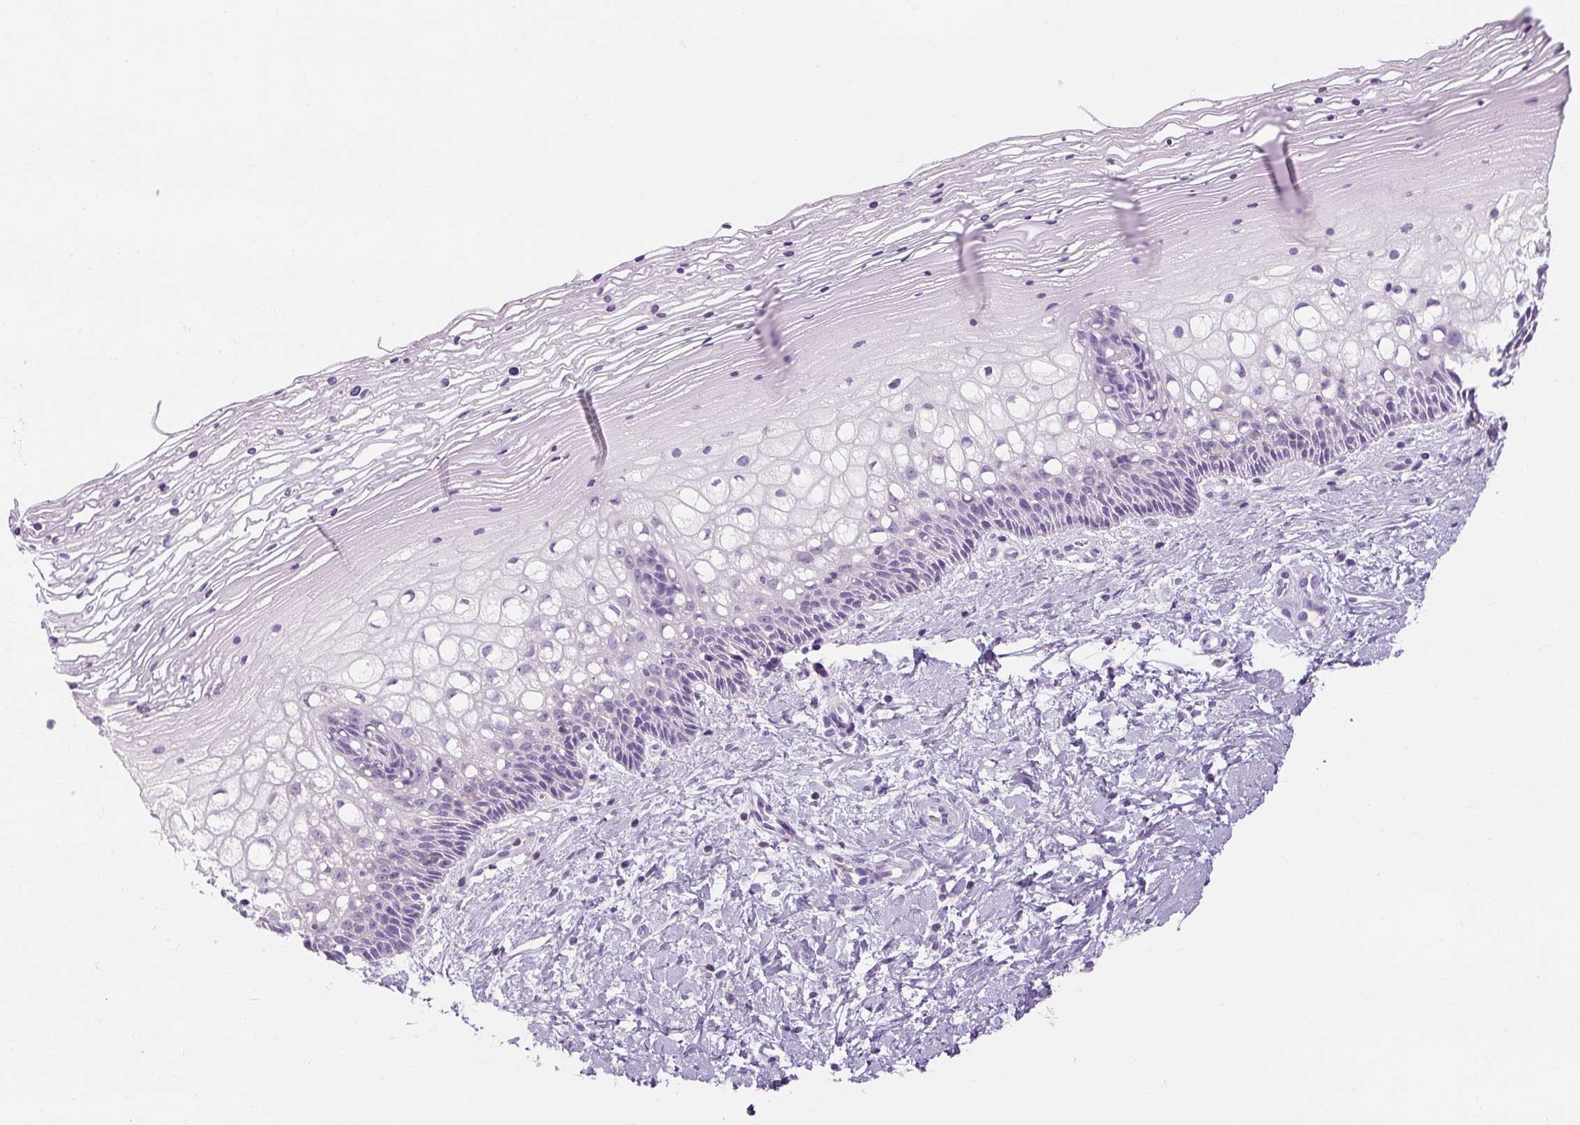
{"staining": {"intensity": "negative", "quantity": "none", "location": "none"}, "tissue": "cervix", "cell_type": "Glandular cells", "image_type": "normal", "snomed": [{"axis": "morphology", "description": "Normal tissue, NOS"}, {"axis": "topography", "description": "Cervix"}], "caption": "Immunohistochemistry photomicrograph of normal cervix stained for a protein (brown), which demonstrates no expression in glandular cells. Brightfield microscopy of immunohistochemistry (IHC) stained with DAB (brown) and hematoxylin (blue), captured at high magnification.", "gene": "TIGD2", "patient": {"sex": "female", "age": 36}}